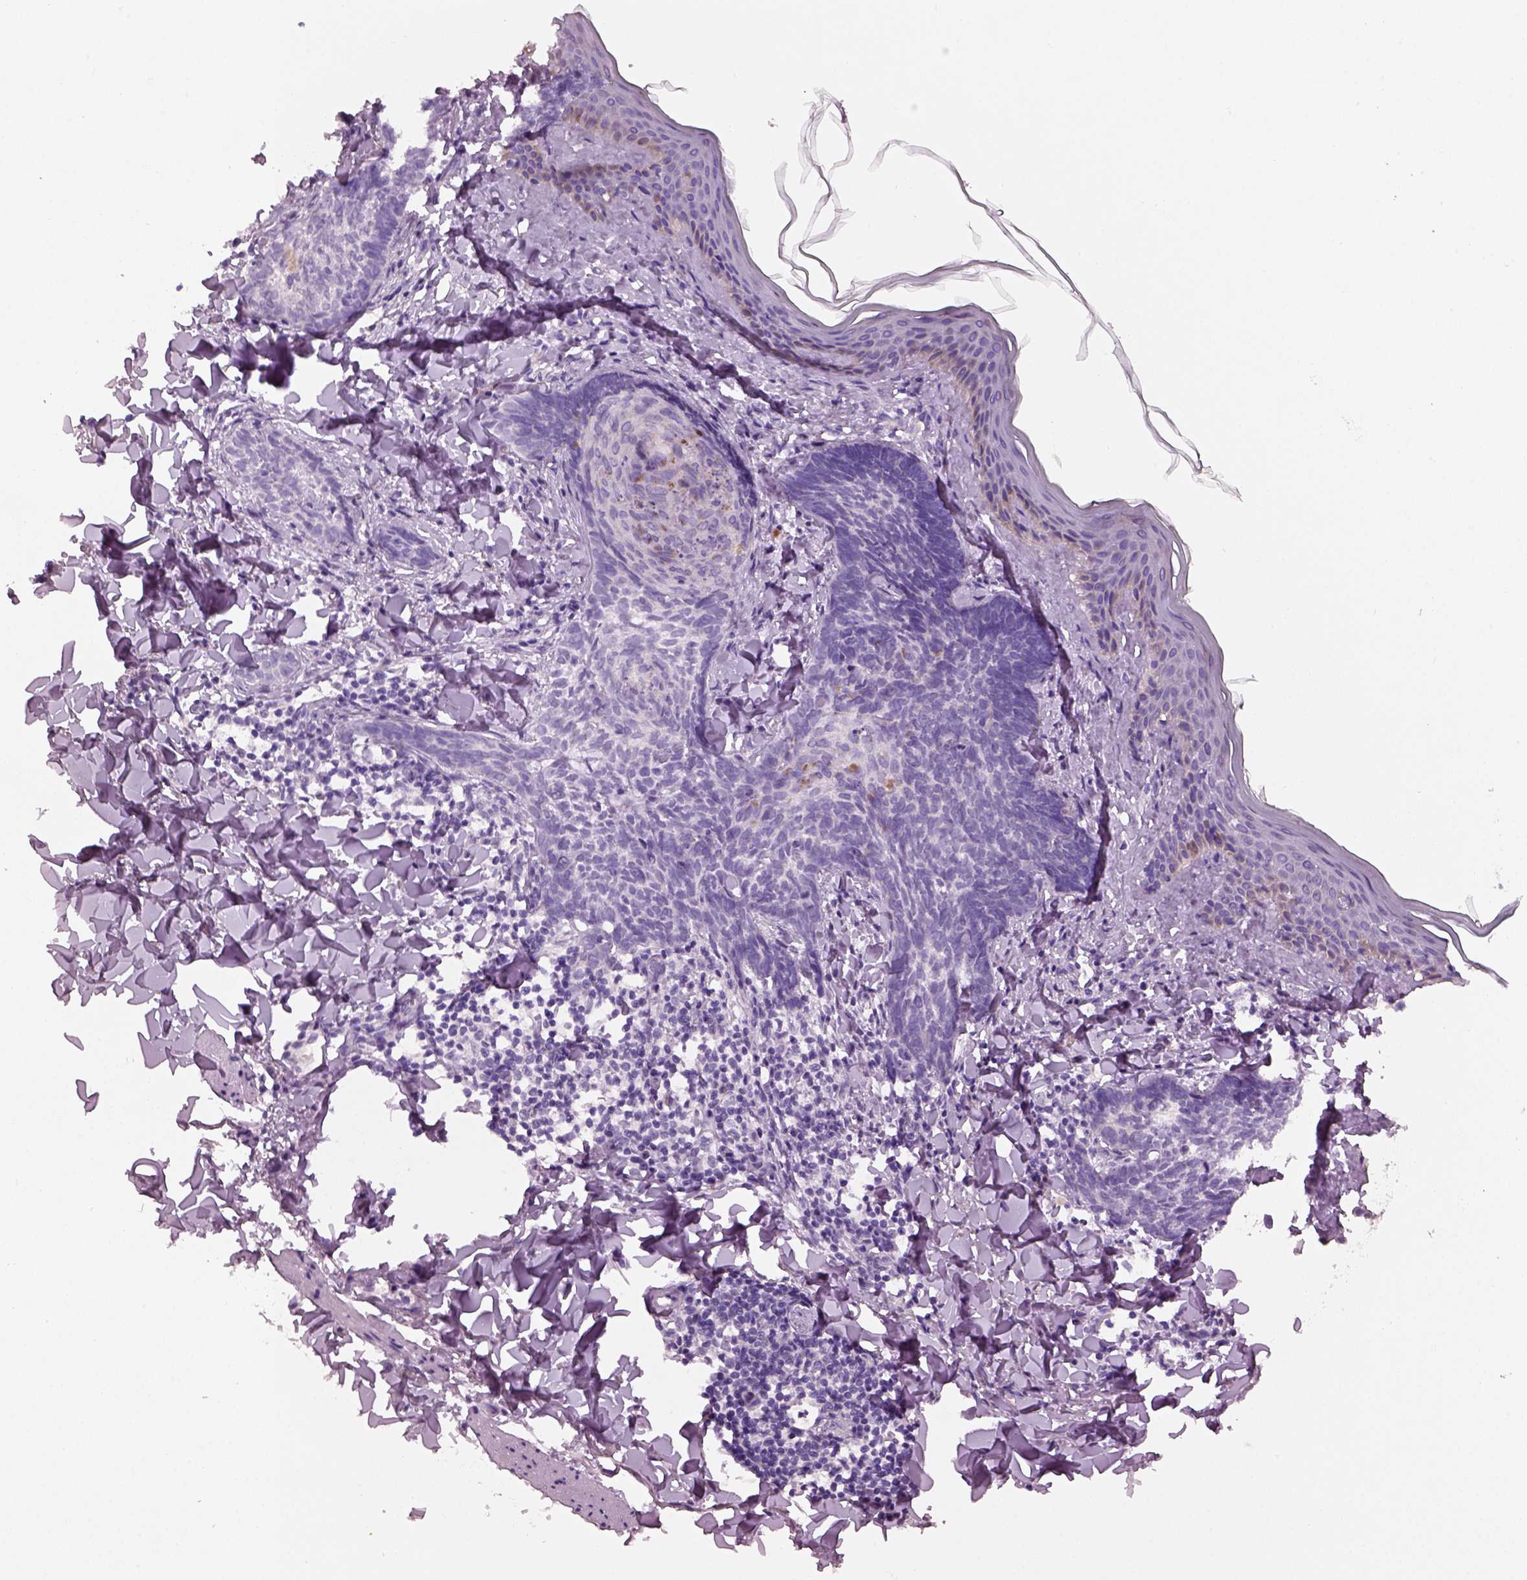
{"staining": {"intensity": "negative", "quantity": "none", "location": "none"}, "tissue": "skin cancer", "cell_type": "Tumor cells", "image_type": "cancer", "snomed": [{"axis": "morphology", "description": "Normal tissue, NOS"}, {"axis": "morphology", "description": "Basal cell carcinoma"}, {"axis": "topography", "description": "Skin"}], "caption": "High power microscopy image of an IHC micrograph of skin cancer, revealing no significant expression in tumor cells. Brightfield microscopy of immunohistochemistry stained with DAB (brown) and hematoxylin (blue), captured at high magnification.", "gene": "KCNIP3", "patient": {"sex": "male", "age": 46}}